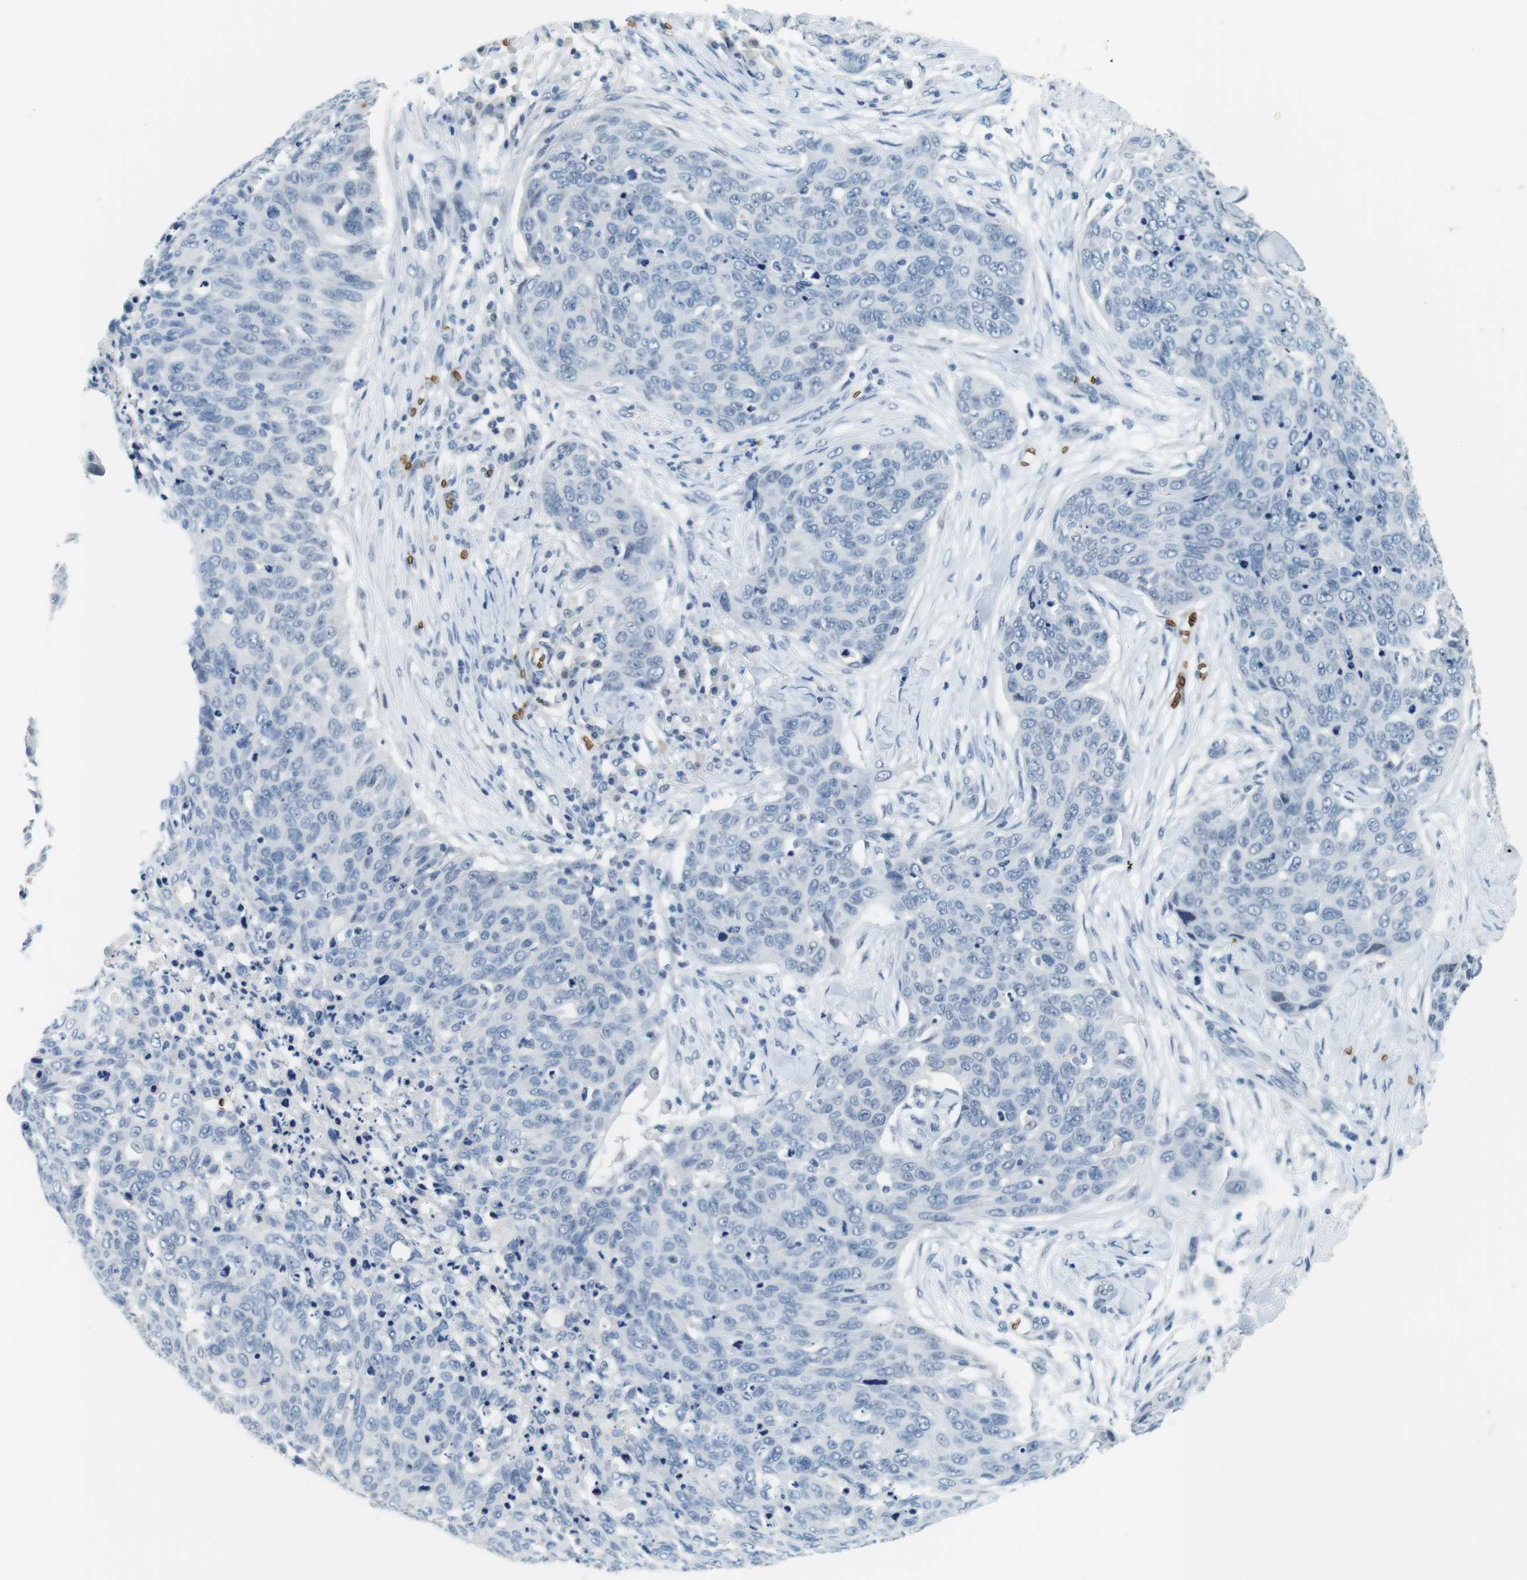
{"staining": {"intensity": "negative", "quantity": "none", "location": "none"}, "tissue": "skin cancer", "cell_type": "Tumor cells", "image_type": "cancer", "snomed": [{"axis": "morphology", "description": "Squamous cell carcinoma in situ, NOS"}, {"axis": "morphology", "description": "Squamous cell carcinoma, NOS"}, {"axis": "topography", "description": "Skin"}], "caption": "Skin squamous cell carcinoma was stained to show a protein in brown. There is no significant expression in tumor cells. (DAB IHC visualized using brightfield microscopy, high magnification).", "gene": "SLC4A1", "patient": {"sex": "male", "age": 93}}